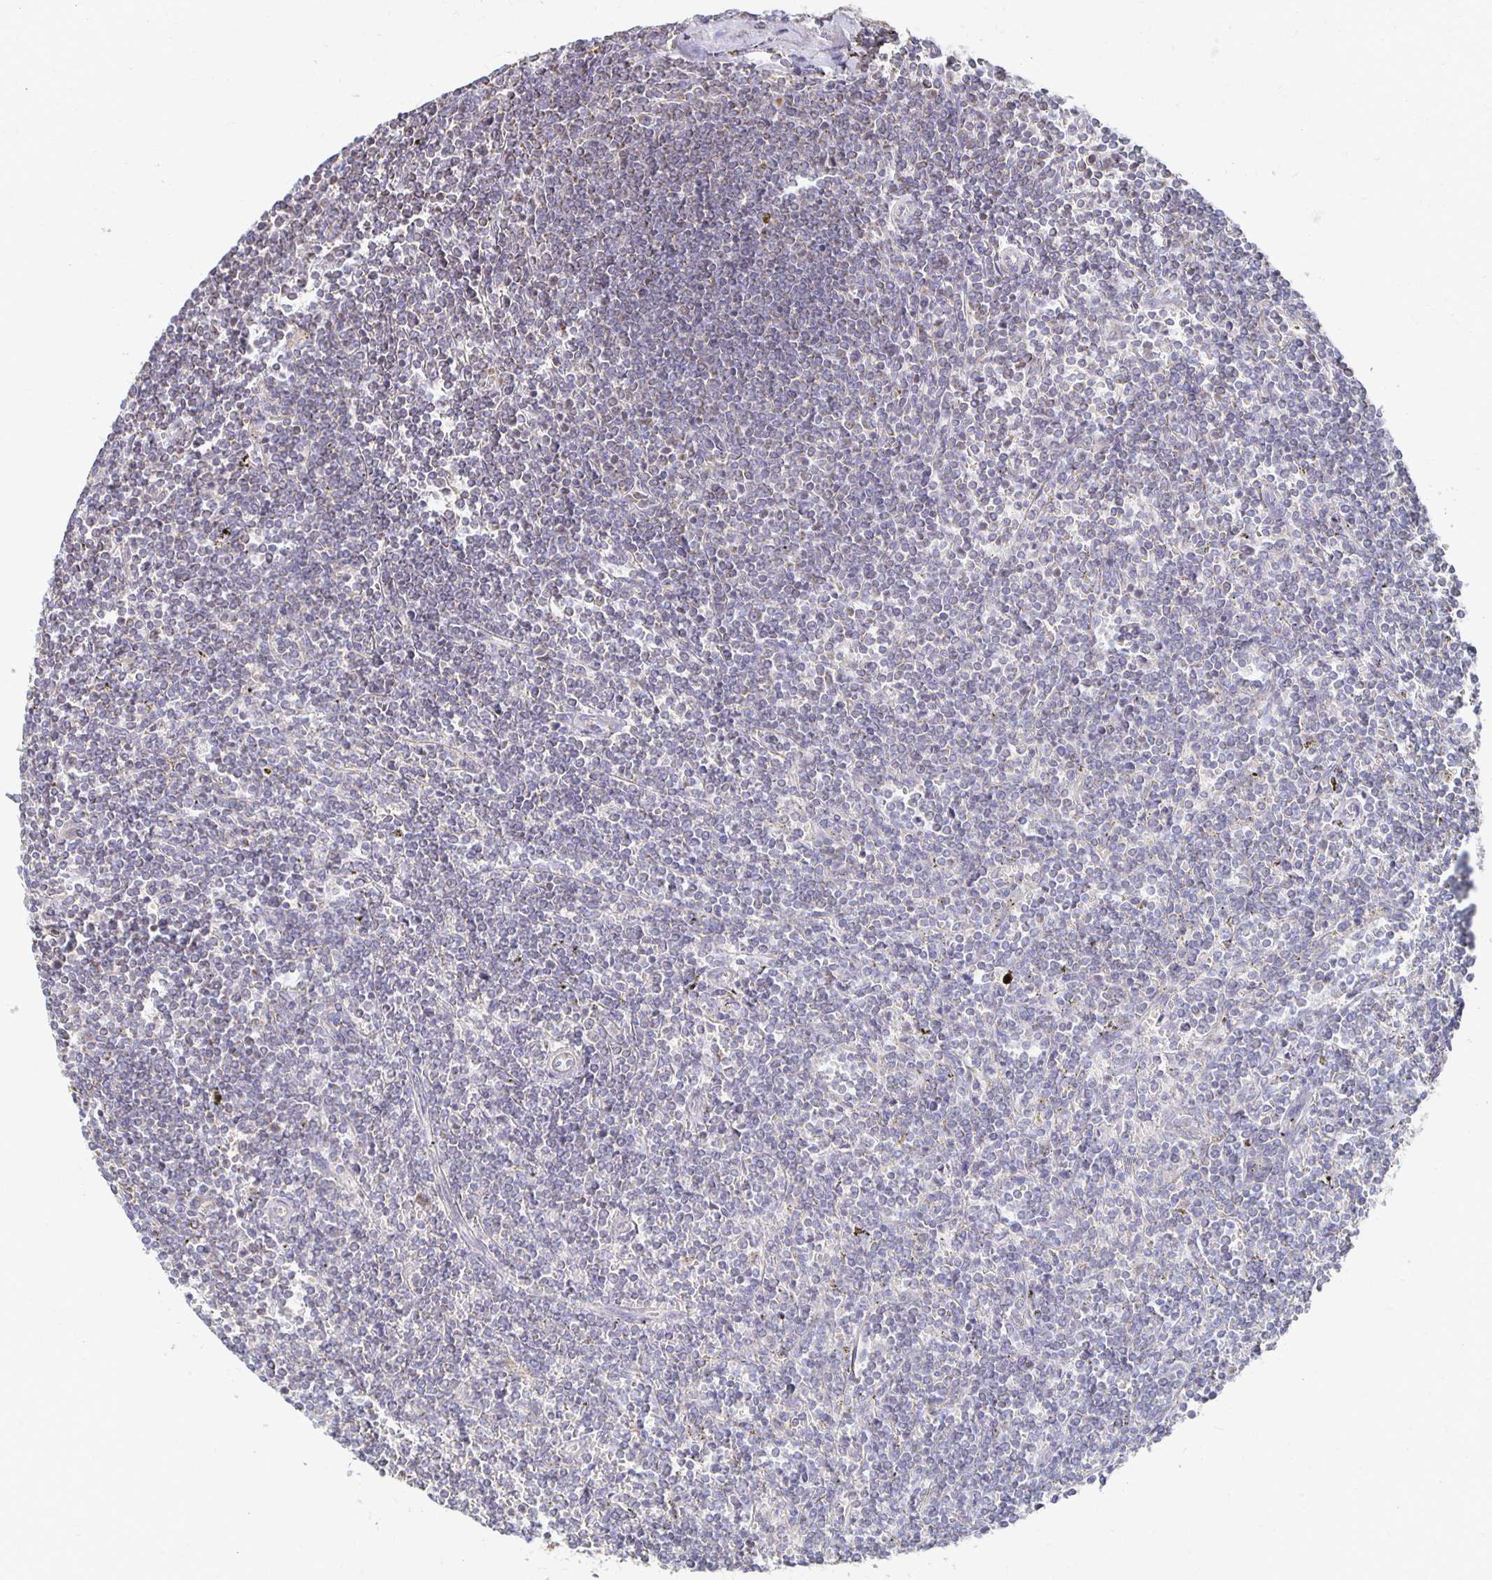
{"staining": {"intensity": "negative", "quantity": "none", "location": "none"}, "tissue": "lymphoma", "cell_type": "Tumor cells", "image_type": "cancer", "snomed": [{"axis": "morphology", "description": "Malignant lymphoma, non-Hodgkin's type, Low grade"}, {"axis": "topography", "description": "Spleen"}], "caption": "This is an immunohistochemistry micrograph of malignant lymphoma, non-Hodgkin's type (low-grade). There is no positivity in tumor cells.", "gene": "NKX2-8", "patient": {"sex": "male", "age": 78}}